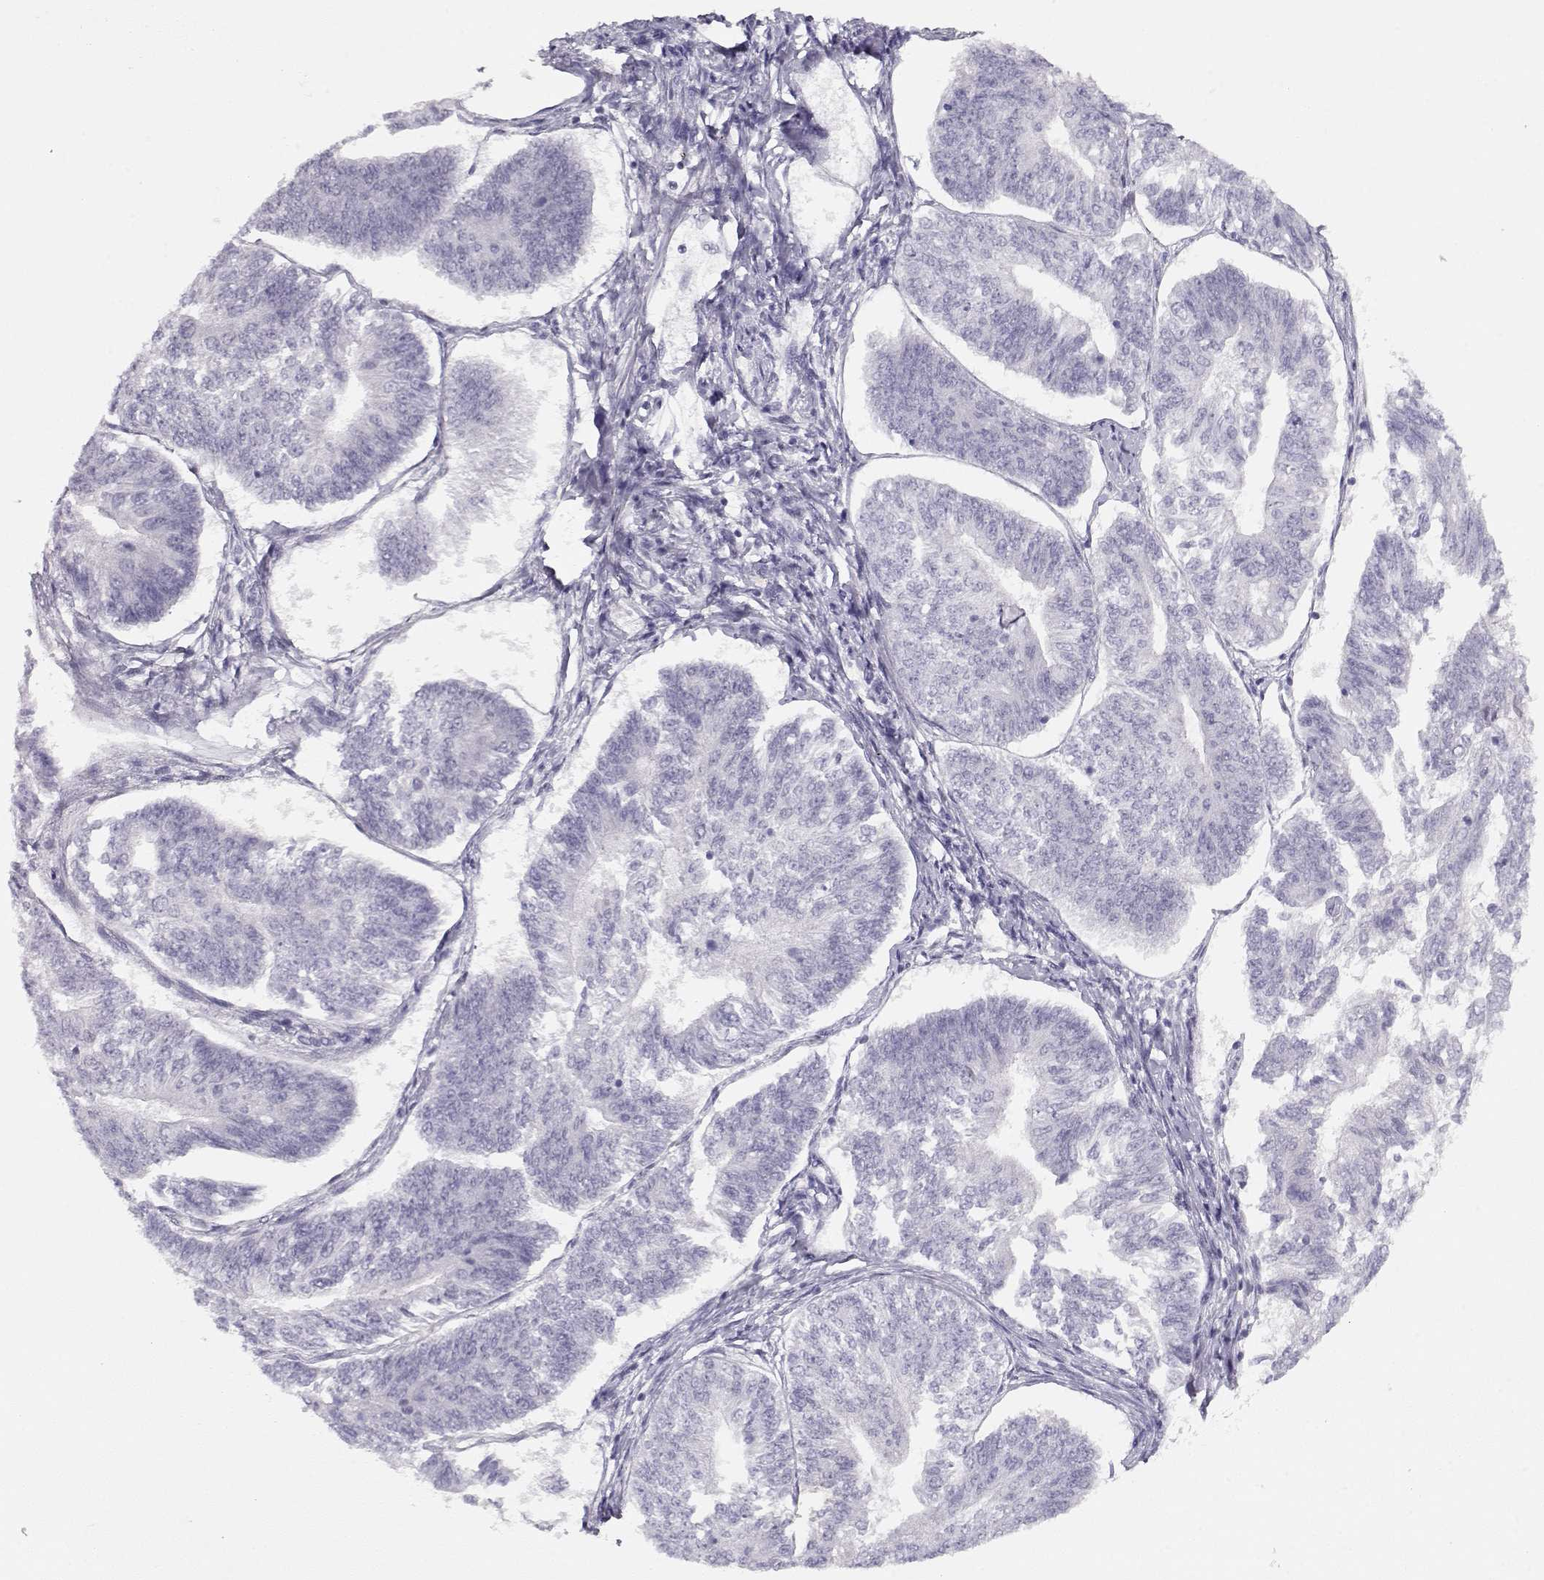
{"staining": {"intensity": "negative", "quantity": "none", "location": "none"}, "tissue": "endometrial cancer", "cell_type": "Tumor cells", "image_type": "cancer", "snomed": [{"axis": "morphology", "description": "Adenocarcinoma, NOS"}, {"axis": "topography", "description": "Endometrium"}], "caption": "Immunohistochemistry (IHC) of human endometrial adenocarcinoma displays no positivity in tumor cells.", "gene": "IMPG1", "patient": {"sex": "female", "age": 58}}